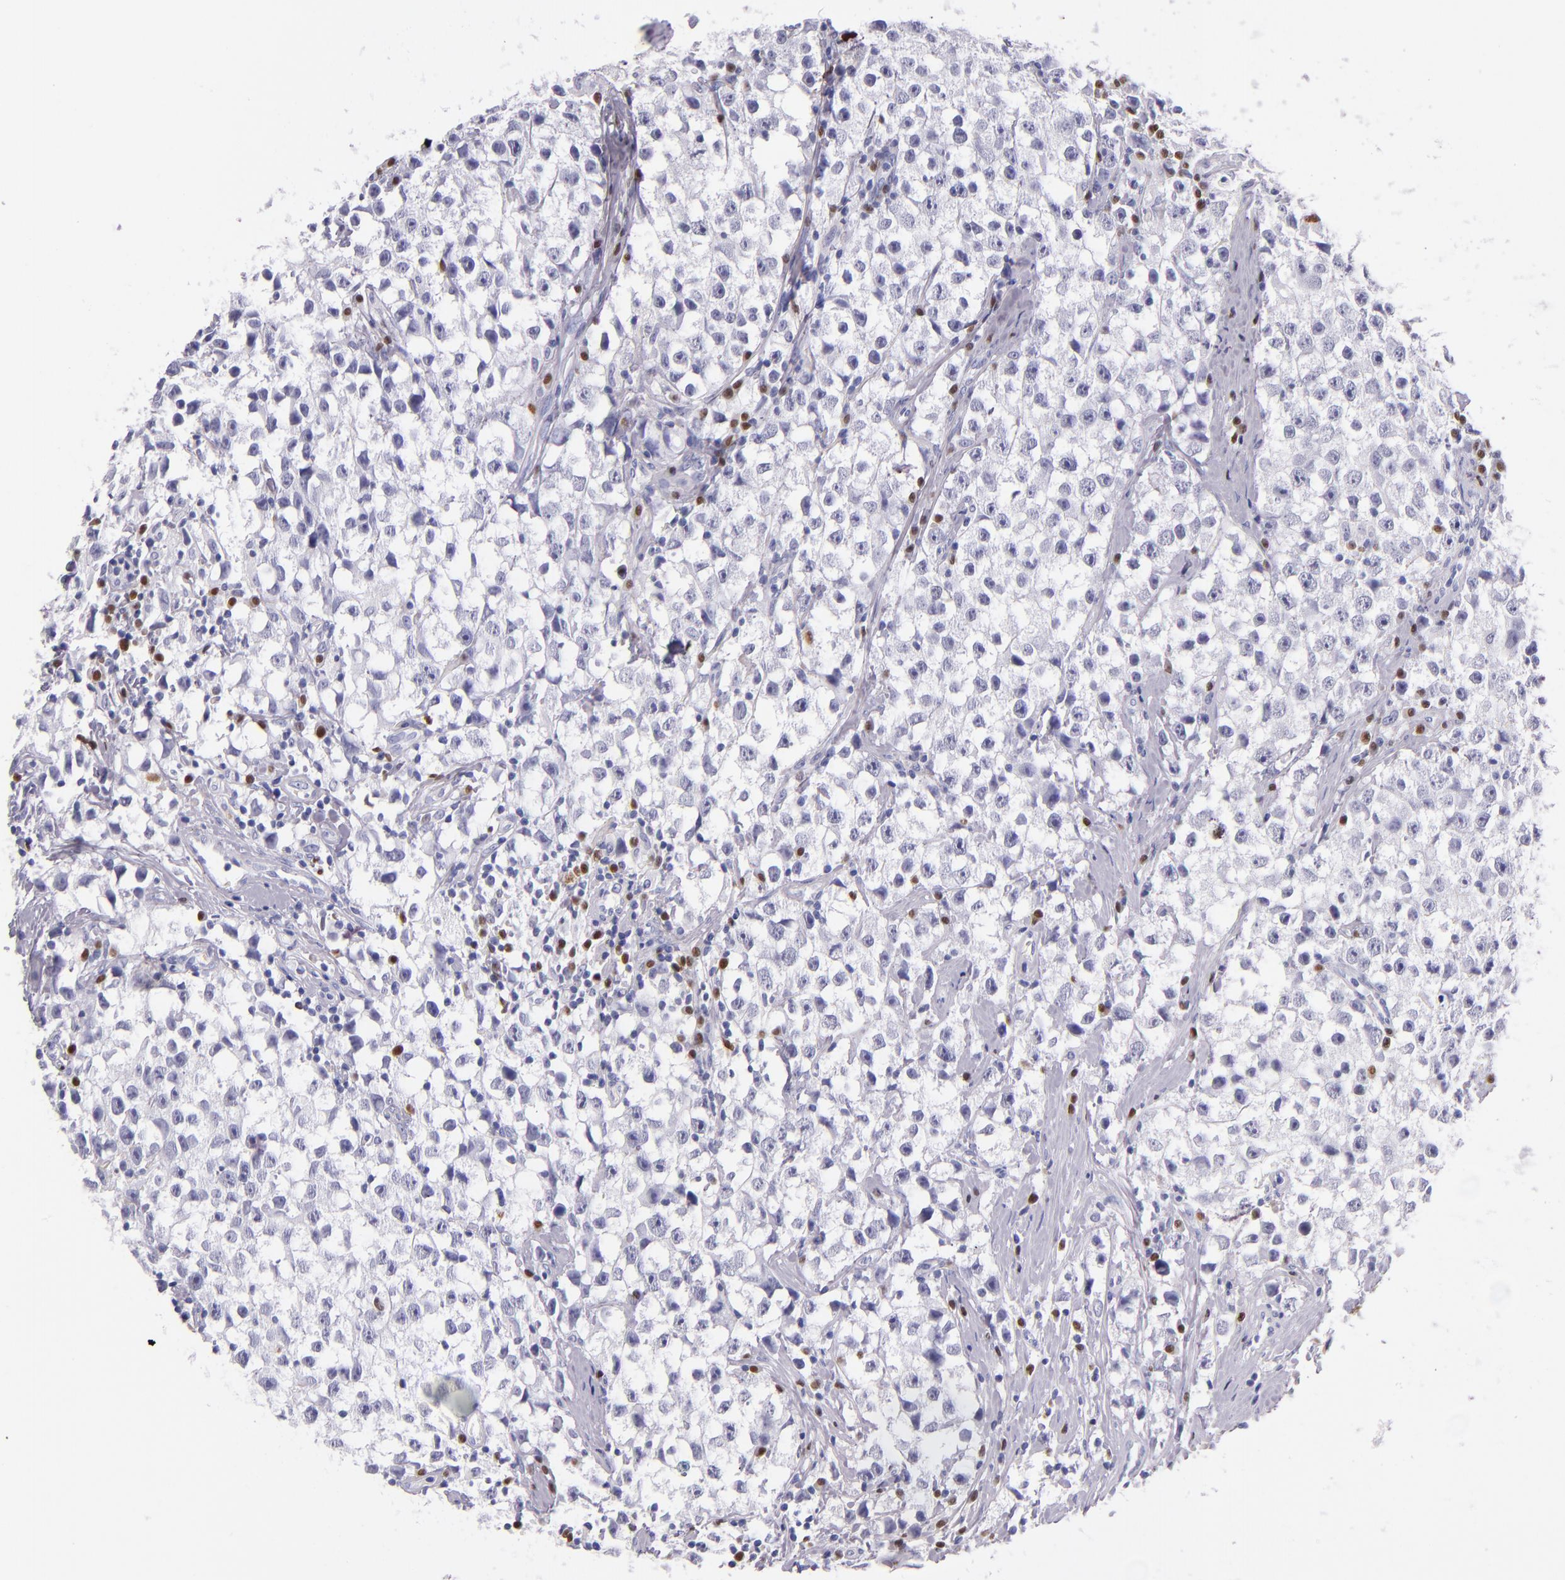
{"staining": {"intensity": "negative", "quantity": "none", "location": "none"}, "tissue": "testis cancer", "cell_type": "Tumor cells", "image_type": "cancer", "snomed": [{"axis": "morphology", "description": "Seminoma, NOS"}, {"axis": "topography", "description": "Testis"}], "caption": "Human testis seminoma stained for a protein using immunohistochemistry displays no positivity in tumor cells.", "gene": "IRF4", "patient": {"sex": "male", "age": 35}}